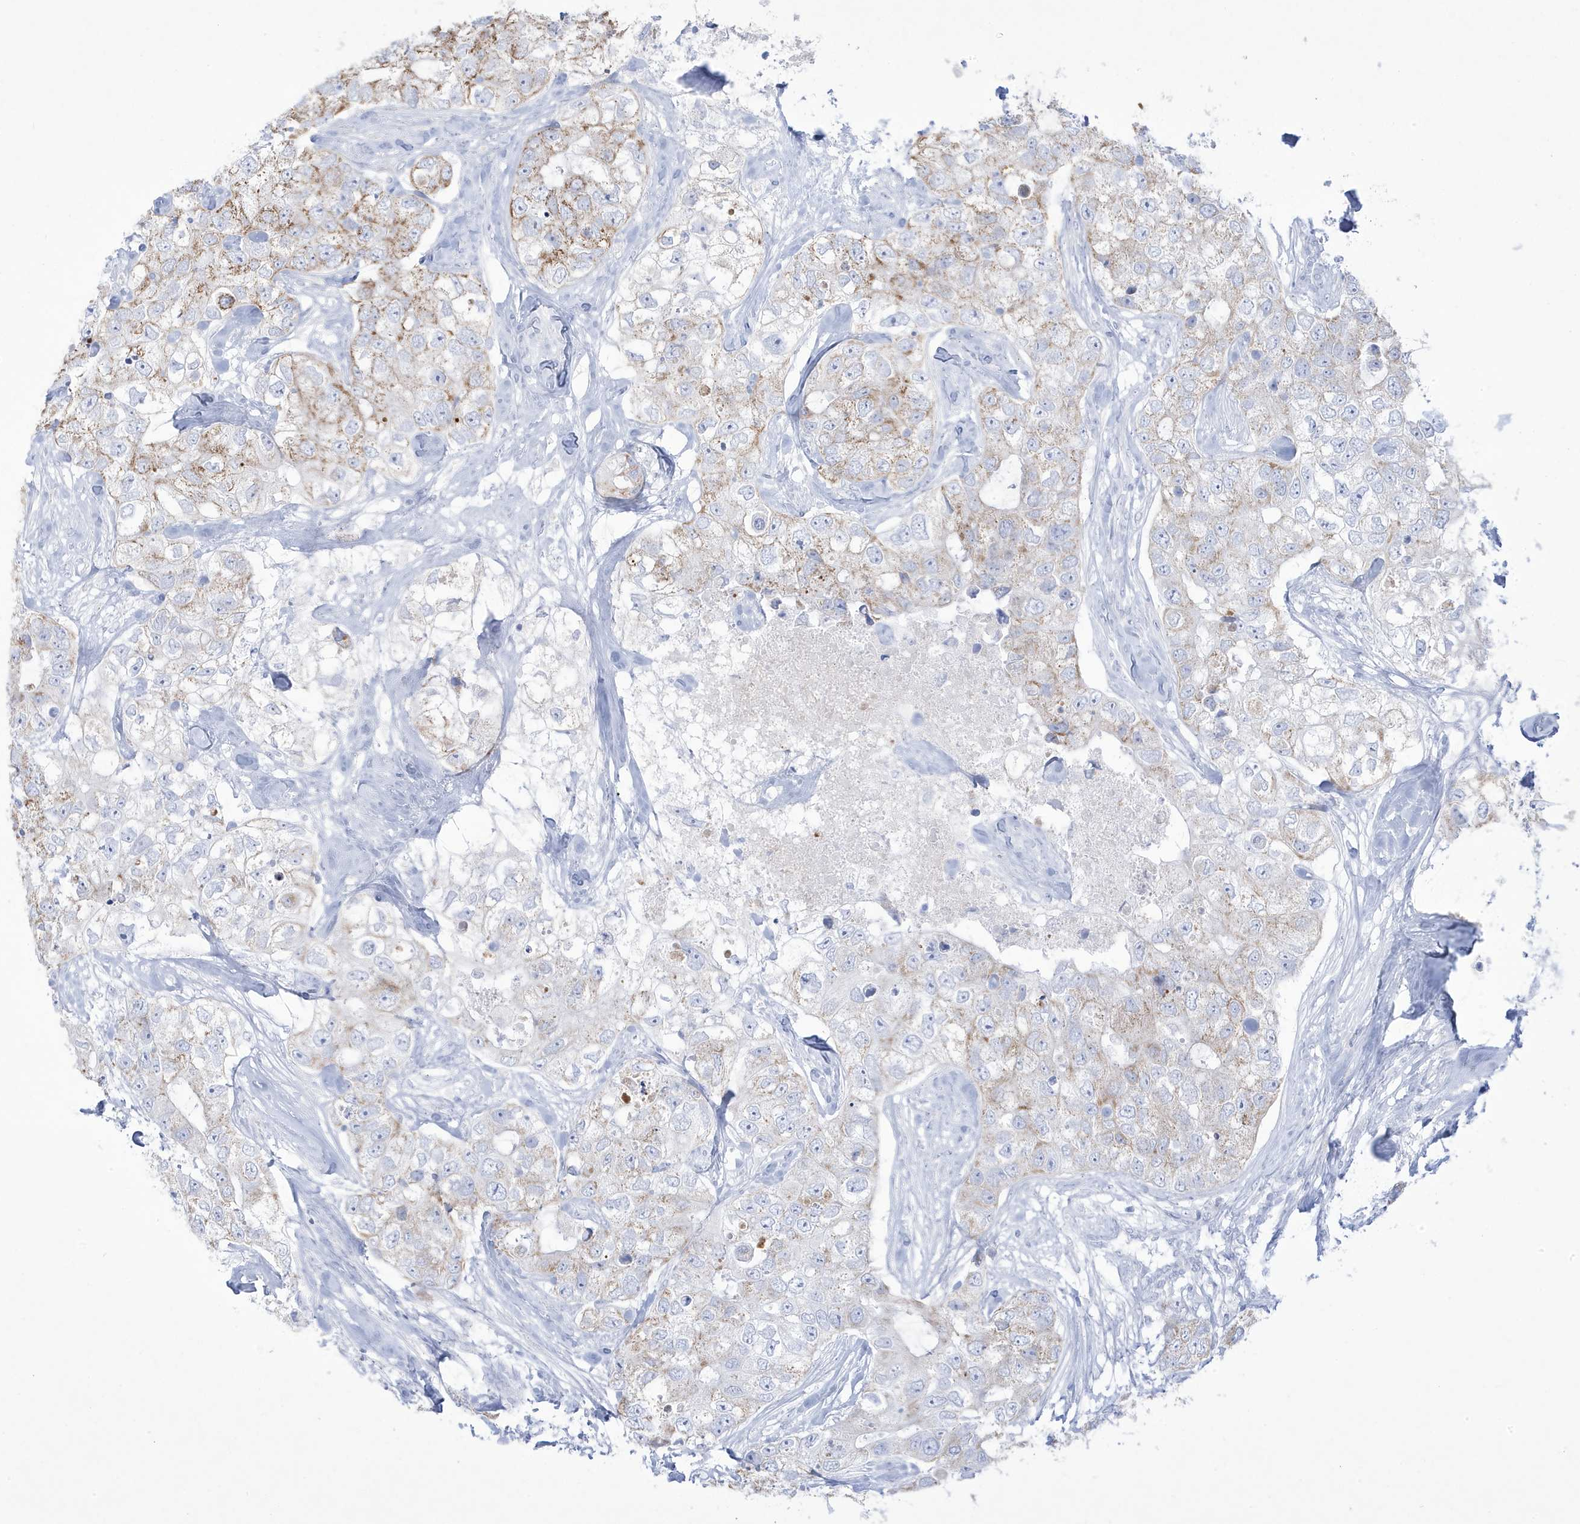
{"staining": {"intensity": "weak", "quantity": "25%-75%", "location": "cytoplasmic/membranous"}, "tissue": "breast cancer", "cell_type": "Tumor cells", "image_type": "cancer", "snomed": [{"axis": "morphology", "description": "Duct carcinoma"}, {"axis": "topography", "description": "Breast"}], "caption": "Immunohistochemical staining of human breast intraductal carcinoma displays low levels of weak cytoplasmic/membranous protein positivity in about 25%-75% of tumor cells.", "gene": "ADAMTSL3", "patient": {"sex": "female", "age": 62}}